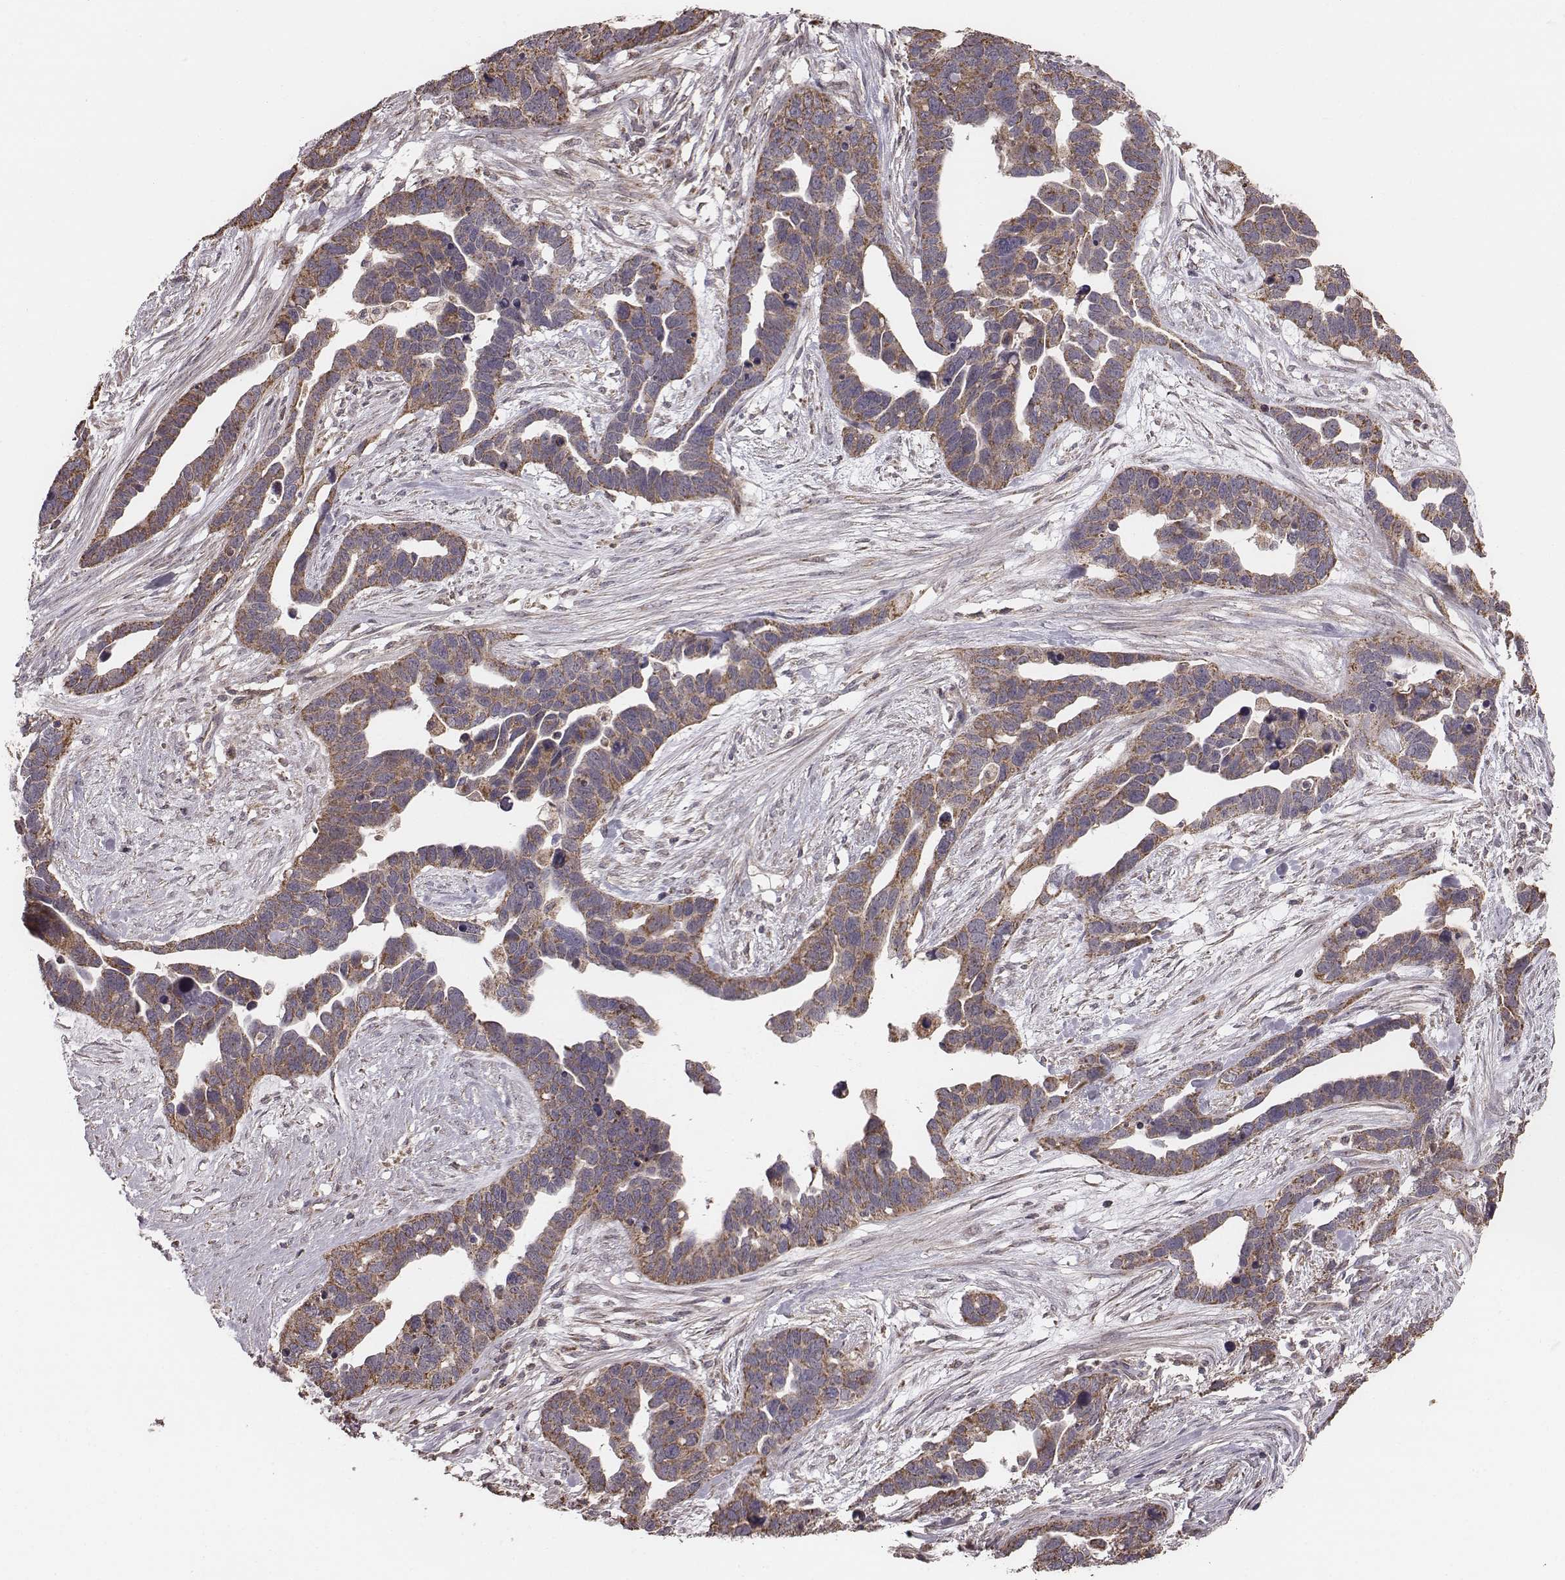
{"staining": {"intensity": "moderate", "quantity": ">75%", "location": "cytoplasmic/membranous"}, "tissue": "ovarian cancer", "cell_type": "Tumor cells", "image_type": "cancer", "snomed": [{"axis": "morphology", "description": "Cystadenocarcinoma, serous, NOS"}, {"axis": "topography", "description": "Ovary"}], "caption": "A micrograph of serous cystadenocarcinoma (ovarian) stained for a protein shows moderate cytoplasmic/membranous brown staining in tumor cells.", "gene": "PDCD2L", "patient": {"sex": "female", "age": 54}}